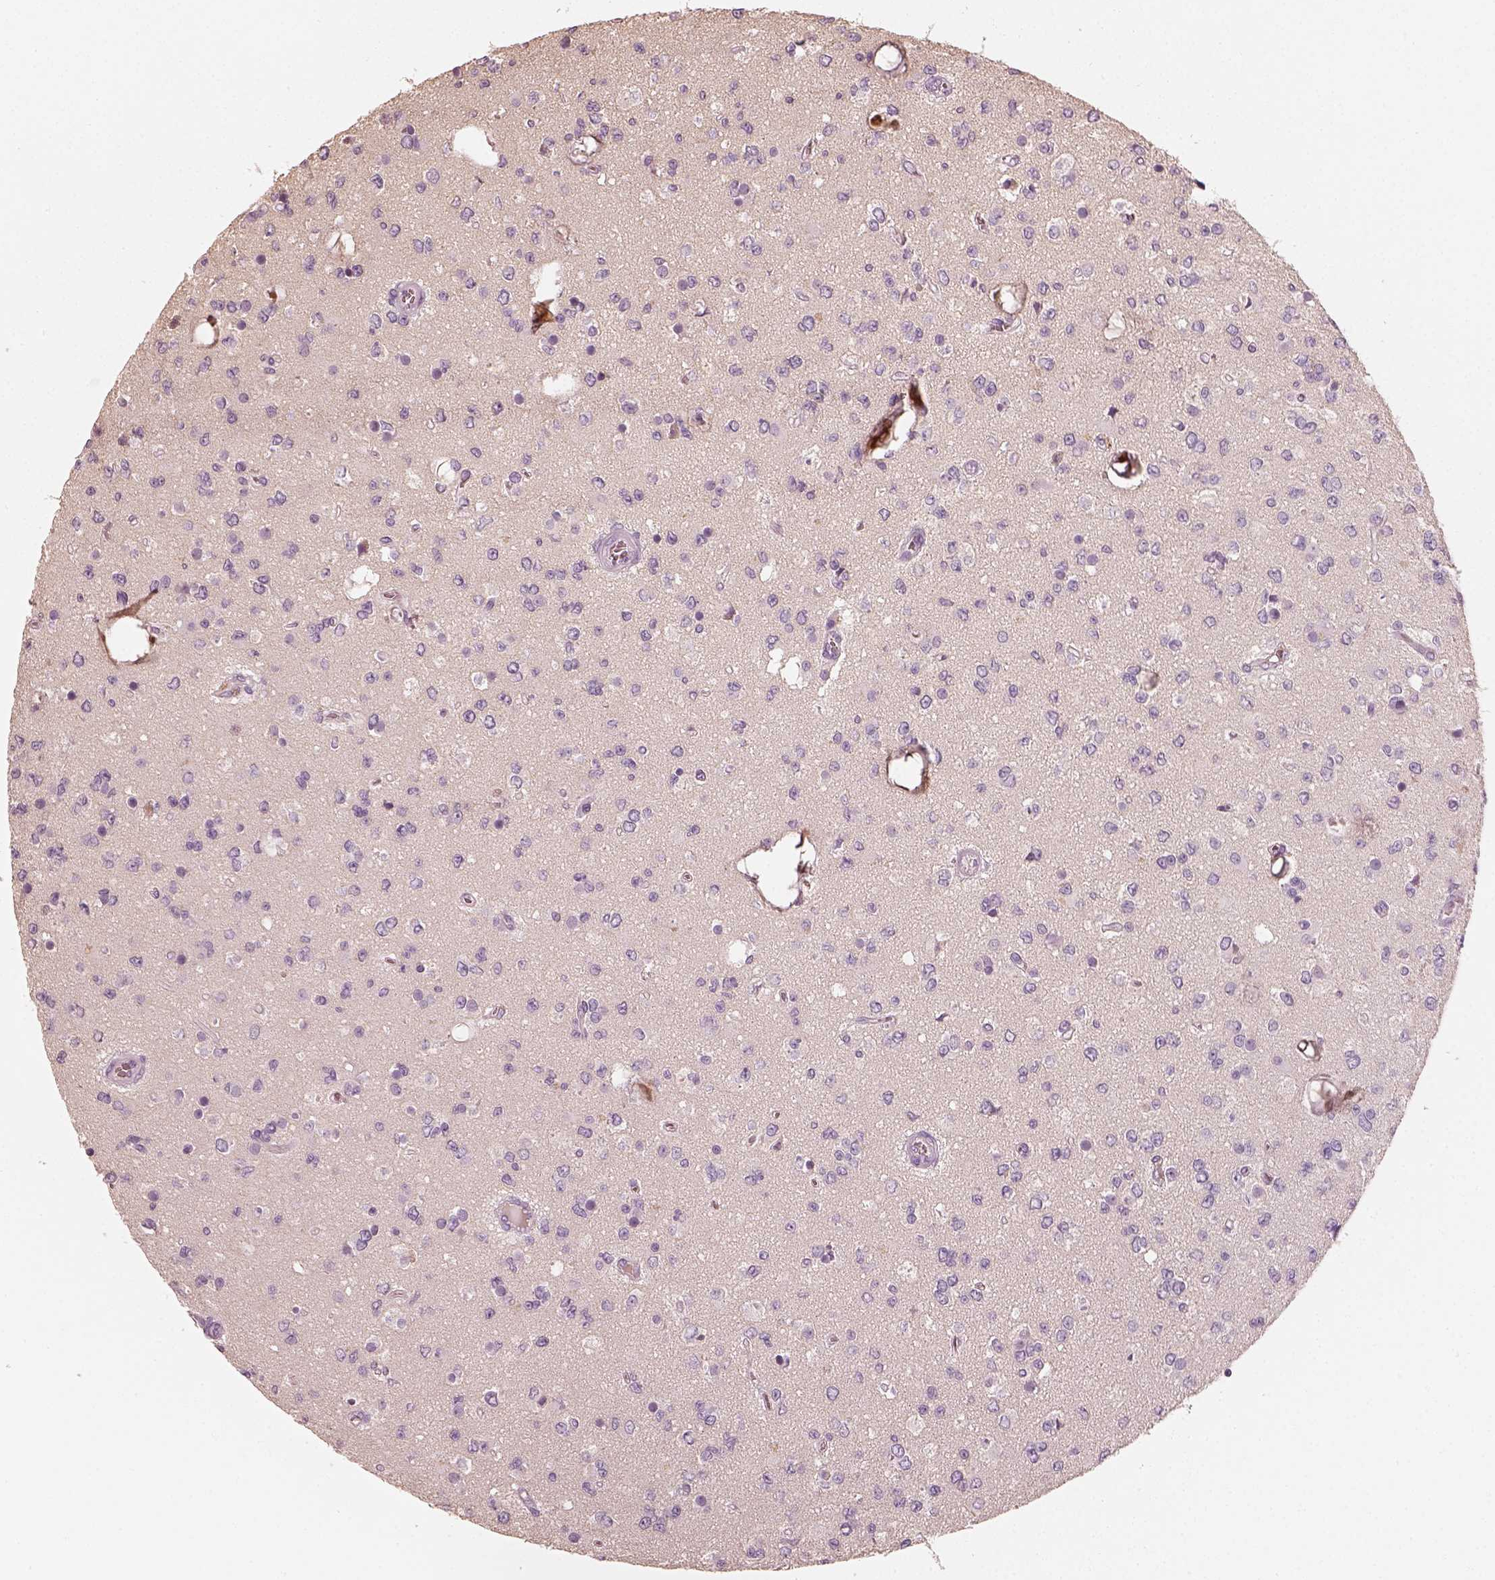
{"staining": {"intensity": "negative", "quantity": "none", "location": "none"}, "tissue": "glioma", "cell_type": "Tumor cells", "image_type": "cancer", "snomed": [{"axis": "morphology", "description": "Glioma, malignant, Low grade"}, {"axis": "topography", "description": "Brain"}], "caption": "An image of human low-grade glioma (malignant) is negative for staining in tumor cells. (DAB (3,3'-diaminobenzidine) immunohistochemistry visualized using brightfield microscopy, high magnification).", "gene": "RS1", "patient": {"sex": "female", "age": 45}}